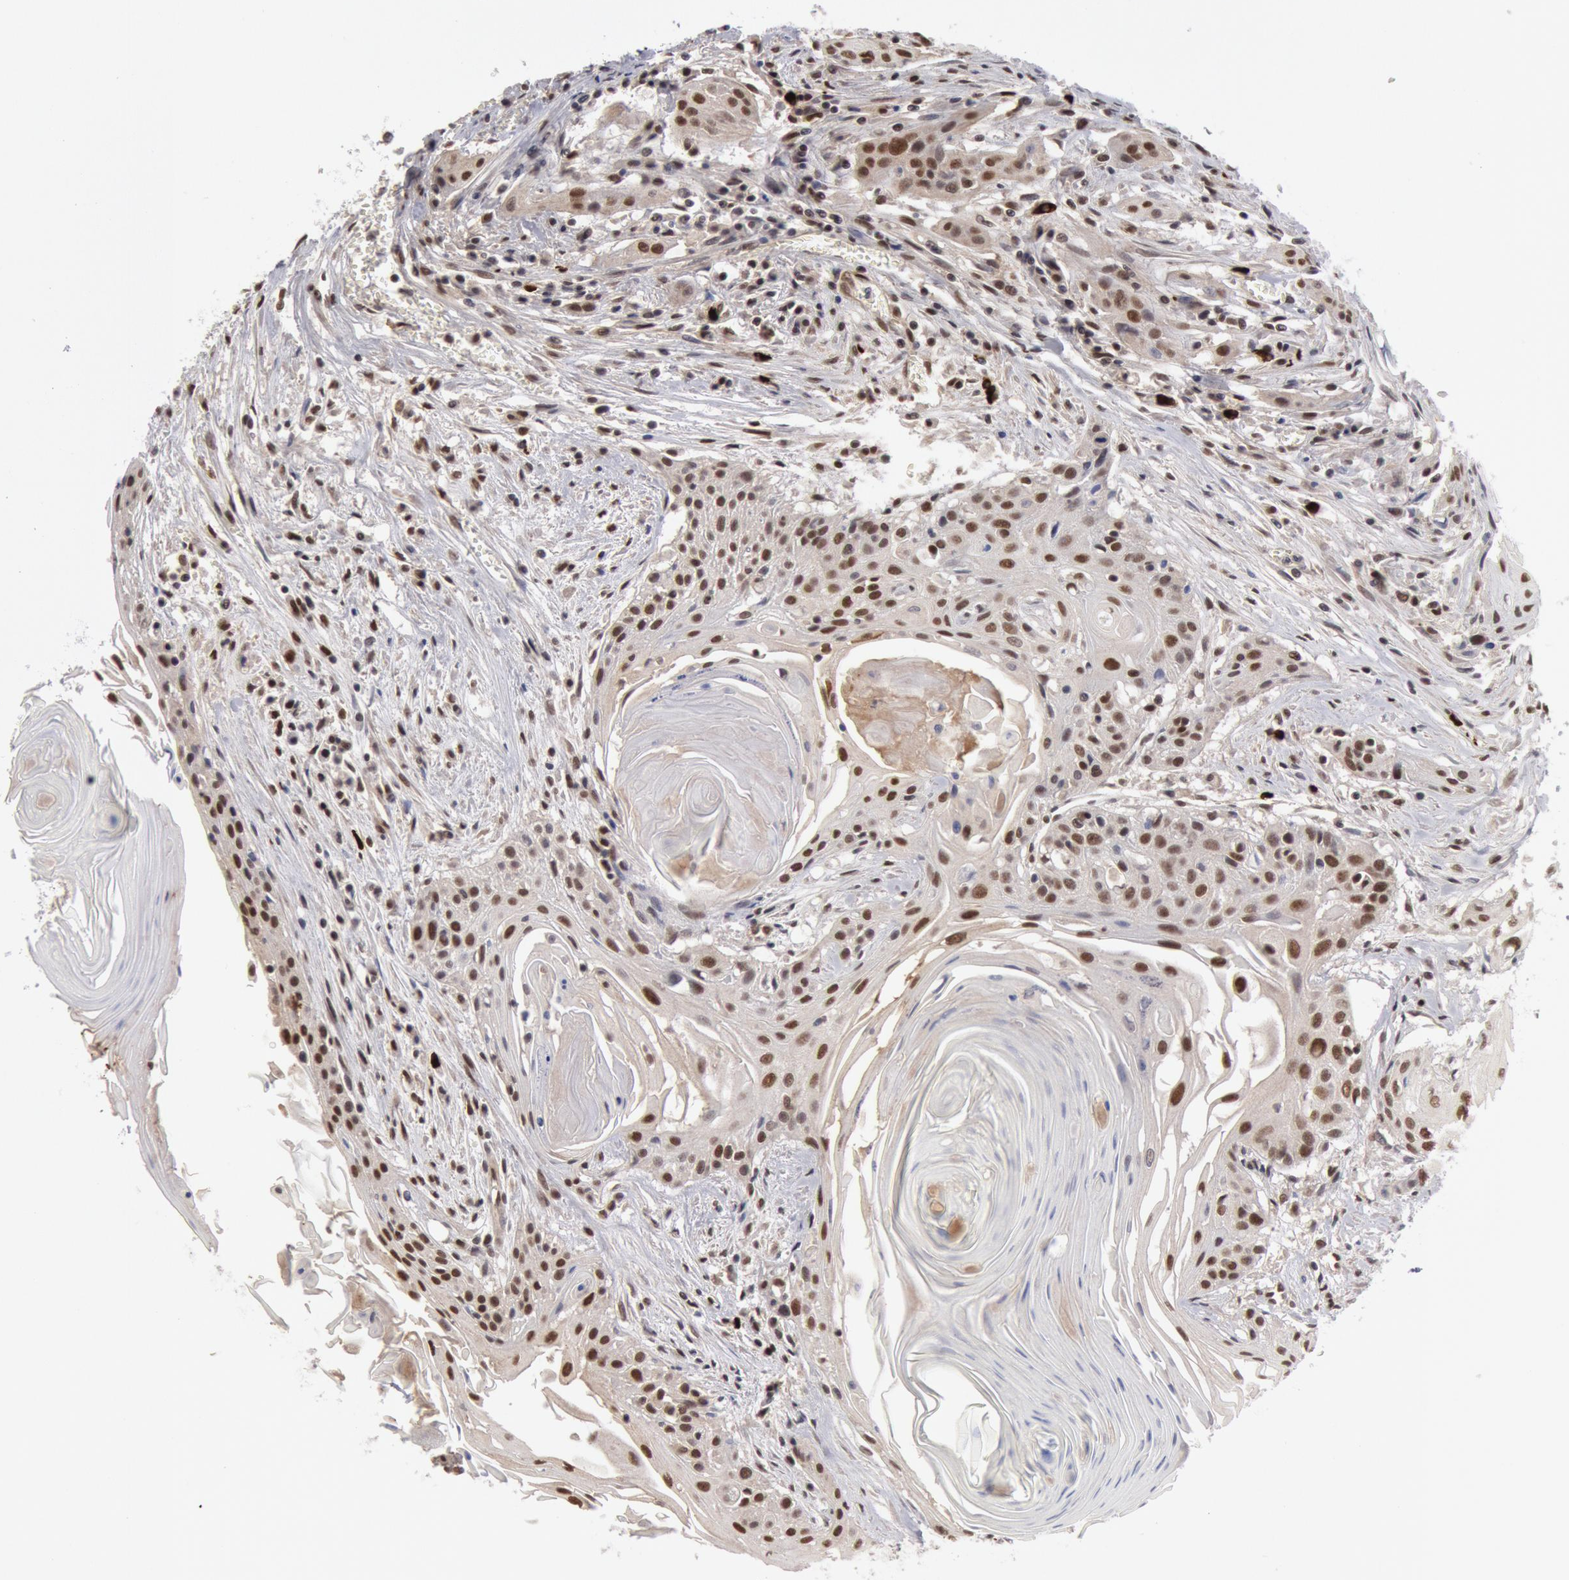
{"staining": {"intensity": "moderate", "quantity": "25%-75%", "location": "nuclear"}, "tissue": "head and neck cancer", "cell_type": "Tumor cells", "image_type": "cancer", "snomed": [{"axis": "morphology", "description": "Squamous cell carcinoma, NOS"}, {"axis": "morphology", "description": "Squamous cell carcinoma, metastatic, NOS"}, {"axis": "topography", "description": "Lymph node"}, {"axis": "topography", "description": "Salivary gland"}, {"axis": "topography", "description": "Head-Neck"}], "caption": "Protein staining by immunohistochemistry (IHC) exhibits moderate nuclear positivity in about 25%-75% of tumor cells in head and neck metastatic squamous cell carcinoma. The staining was performed using DAB (3,3'-diaminobenzidine), with brown indicating positive protein expression. Nuclei are stained blue with hematoxylin.", "gene": "PPP4R3B", "patient": {"sex": "female", "age": 74}}